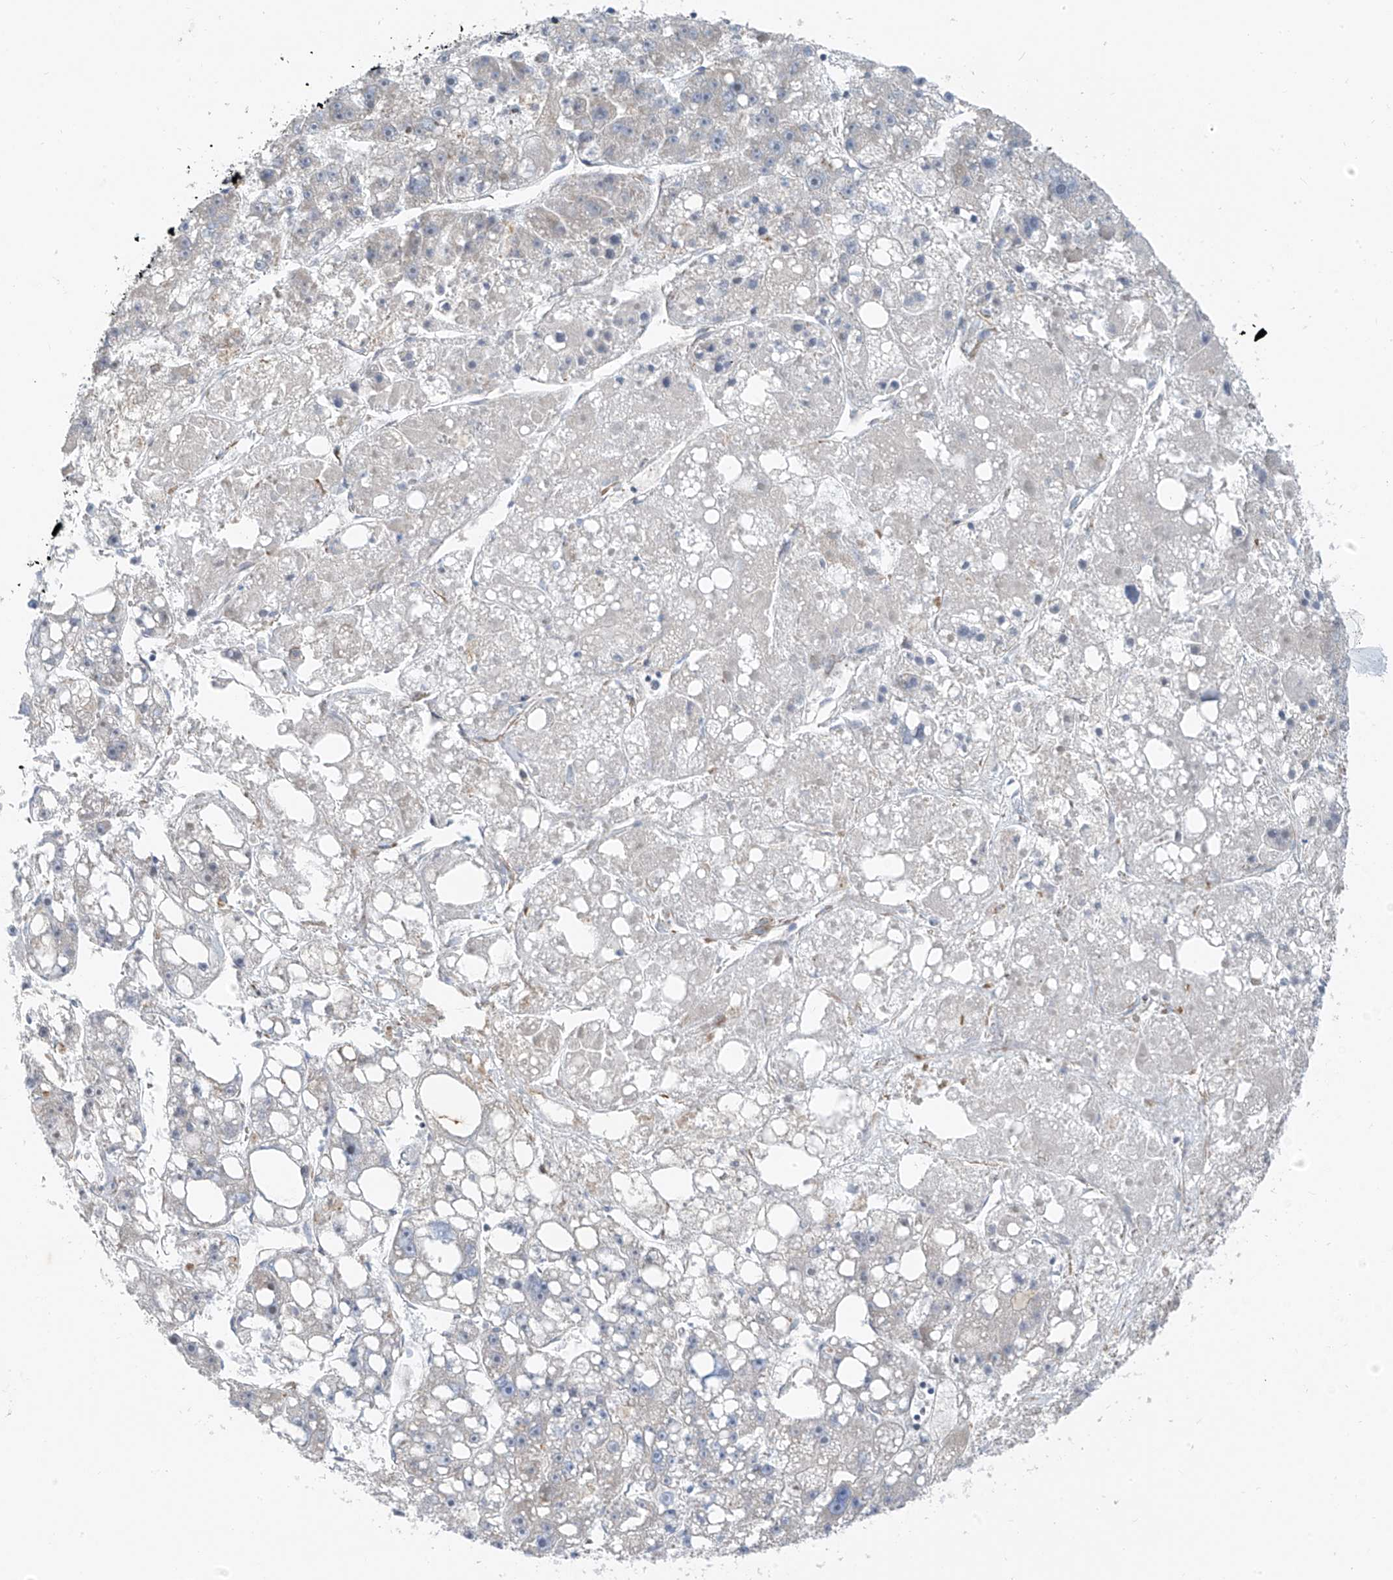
{"staining": {"intensity": "negative", "quantity": "none", "location": "none"}, "tissue": "liver cancer", "cell_type": "Tumor cells", "image_type": "cancer", "snomed": [{"axis": "morphology", "description": "Carcinoma, Hepatocellular, NOS"}, {"axis": "topography", "description": "Liver"}], "caption": "An immunohistochemistry (IHC) photomicrograph of liver cancer (hepatocellular carcinoma) is shown. There is no staining in tumor cells of liver cancer (hepatocellular carcinoma).", "gene": "EOMES", "patient": {"sex": "female", "age": 61}}